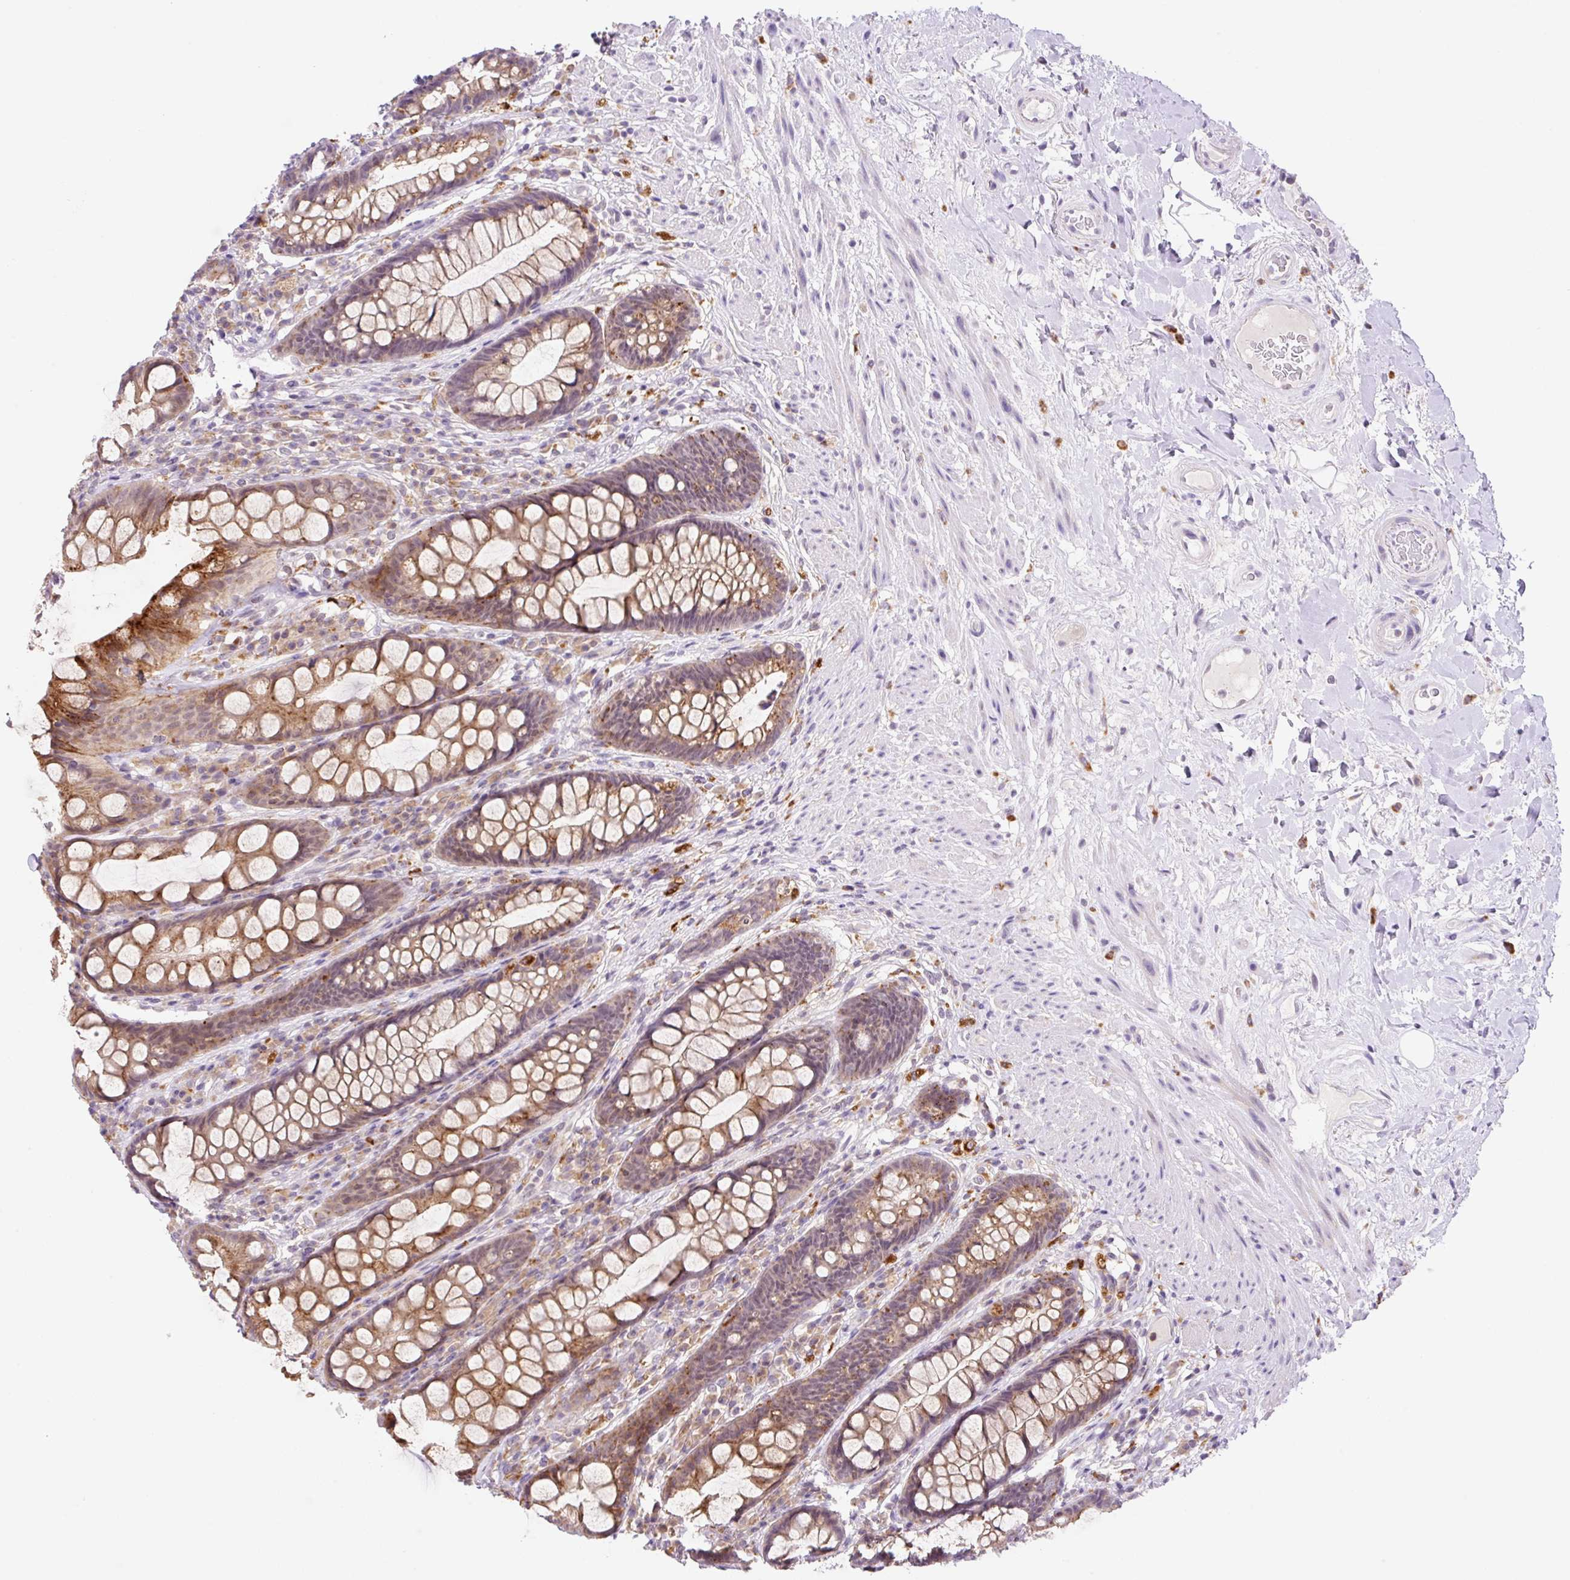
{"staining": {"intensity": "strong", "quantity": "25%-75%", "location": "cytoplasmic/membranous"}, "tissue": "rectum", "cell_type": "Glandular cells", "image_type": "normal", "snomed": [{"axis": "morphology", "description": "Normal tissue, NOS"}, {"axis": "topography", "description": "Rectum"}], "caption": "Glandular cells show high levels of strong cytoplasmic/membranous staining in approximately 25%-75% of cells in unremarkable rectum.", "gene": "CEBPZOS", "patient": {"sex": "male", "age": 74}}